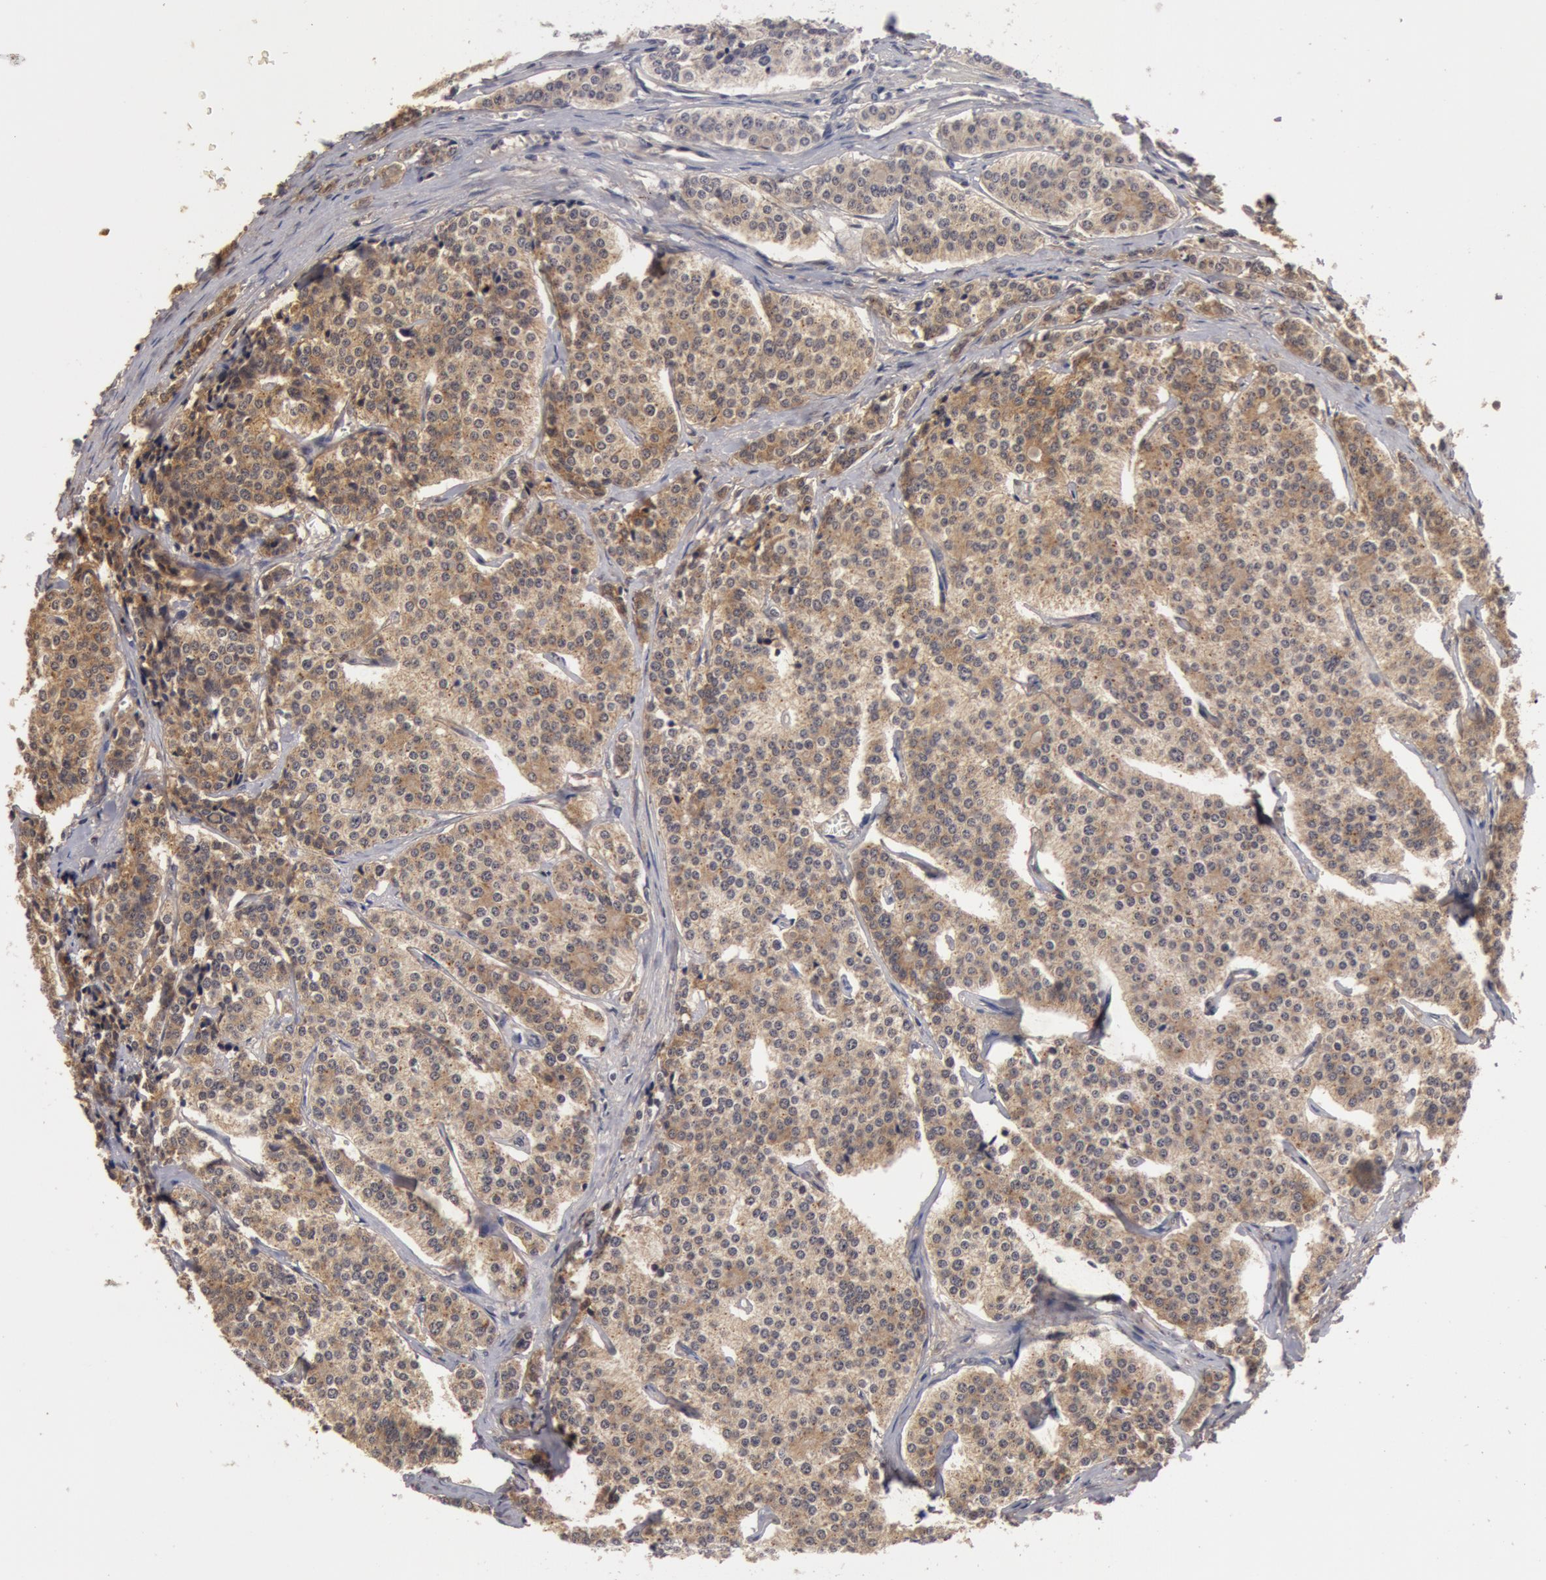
{"staining": {"intensity": "moderate", "quantity": ">75%", "location": "cytoplasmic/membranous"}, "tissue": "carcinoid", "cell_type": "Tumor cells", "image_type": "cancer", "snomed": [{"axis": "morphology", "description": "Carcinoid, malignant, NOS"}, {"axis": "topography", "description": "Small intestine"}], "caption": "IHC of malignant carcinoid exhibits medium levels of moderate cytoplasmic/membranous positivity in about >75% of tumor cells.", "gene": "BCHE", "patient": {"sex": "male", "age": 63}}